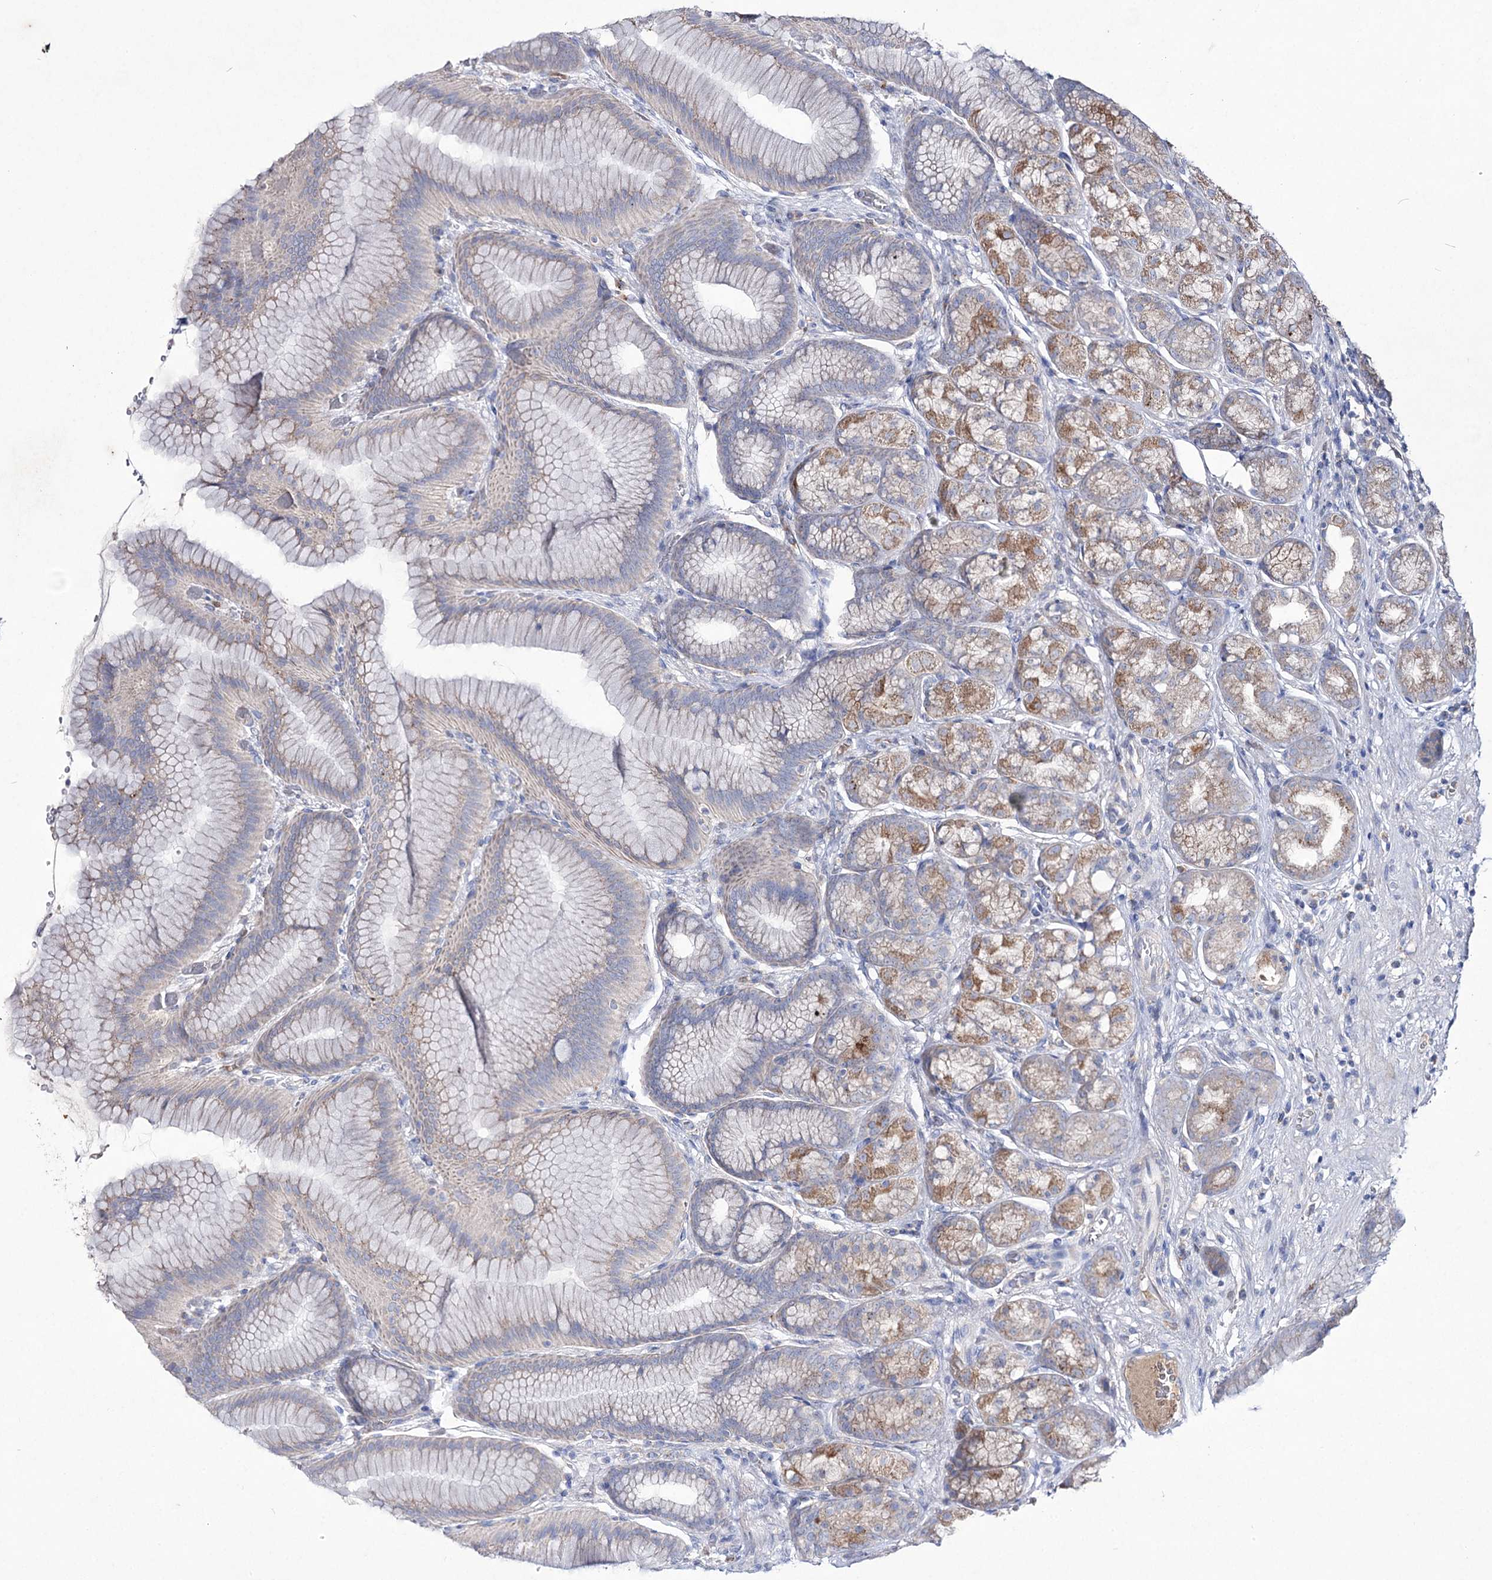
{"staining": {"intensity": "moderate", "quantity": "25%-75%", "location": "cytoplasmic/membranous"}, "tissue": "stomach", "cell_type": "Glandular cells", "image_type": "normal", "snomed": [{"axis": "morphology", "description": "Normal tissue, NOS"}, {"axis": "morphology", "description": "Adenocarcinoma, NOS"}, {"axis": "morphology", "description": "Adenocarcinoma, High grade"}, {"axis": "topography", "description": "Stomach, upper"}, {"axis": "topography", "description": "Stomach"}], "caption": "Immunohistochemistry (IHC) (DAB (3,3'-diaminobenzidine)) staining of unremarkable human stomach demonstrates moderate cytoplasmic/membranous protein positivity in approximately 25%-75% of glandular cells.", "gene": "NAGLU", "patient": {"sex": "female", "age": 65}}